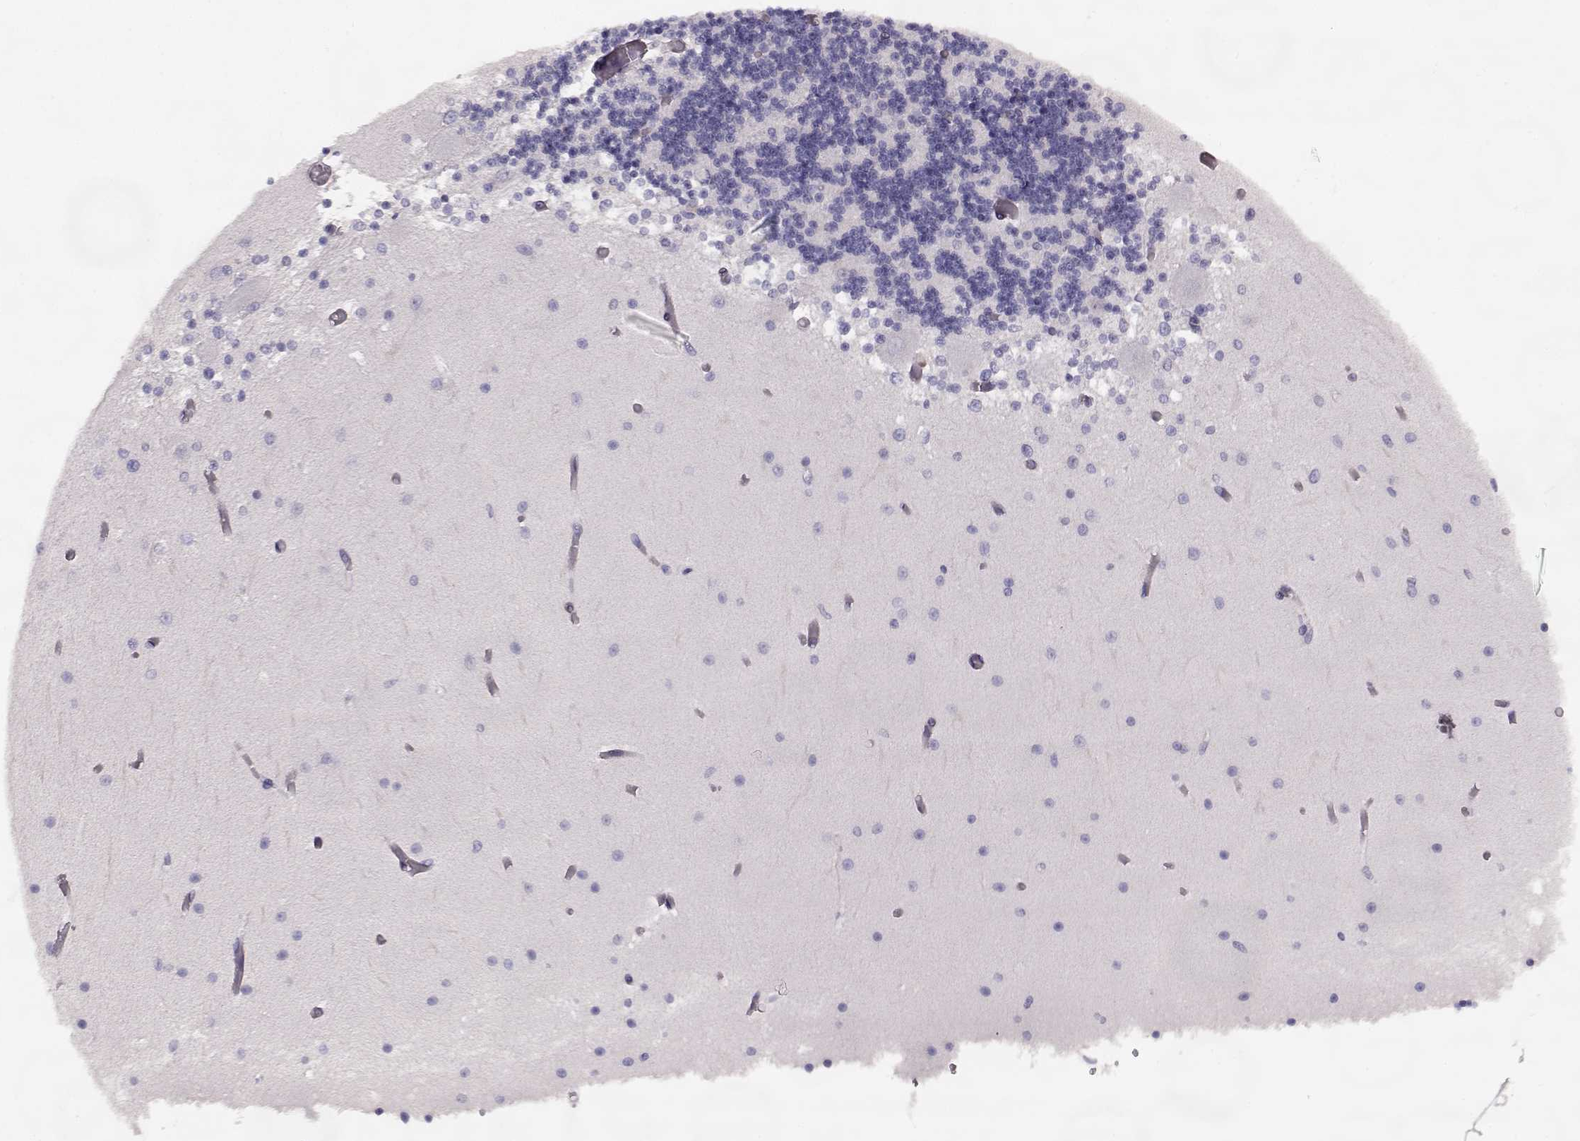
{"staining": {"intensity": "negative", "quantity": "none", "location": "none"}, "tissue": "cerebellum", "cell_type": "Cells in granular layer", "image_type": "normal", "snomed": [{"axis": "morphology", "description": "Normal tissue, NOS"}, {"axis": "topography", "description": "Cerebellum"}], "caption": "Image shows no significant protein positivity in cells in granular layer of unremarkable cerebellum. Nuclei are stained in blue.", "gene": "ELOVL5", "patient": {"sex": "female", "age": 28}}